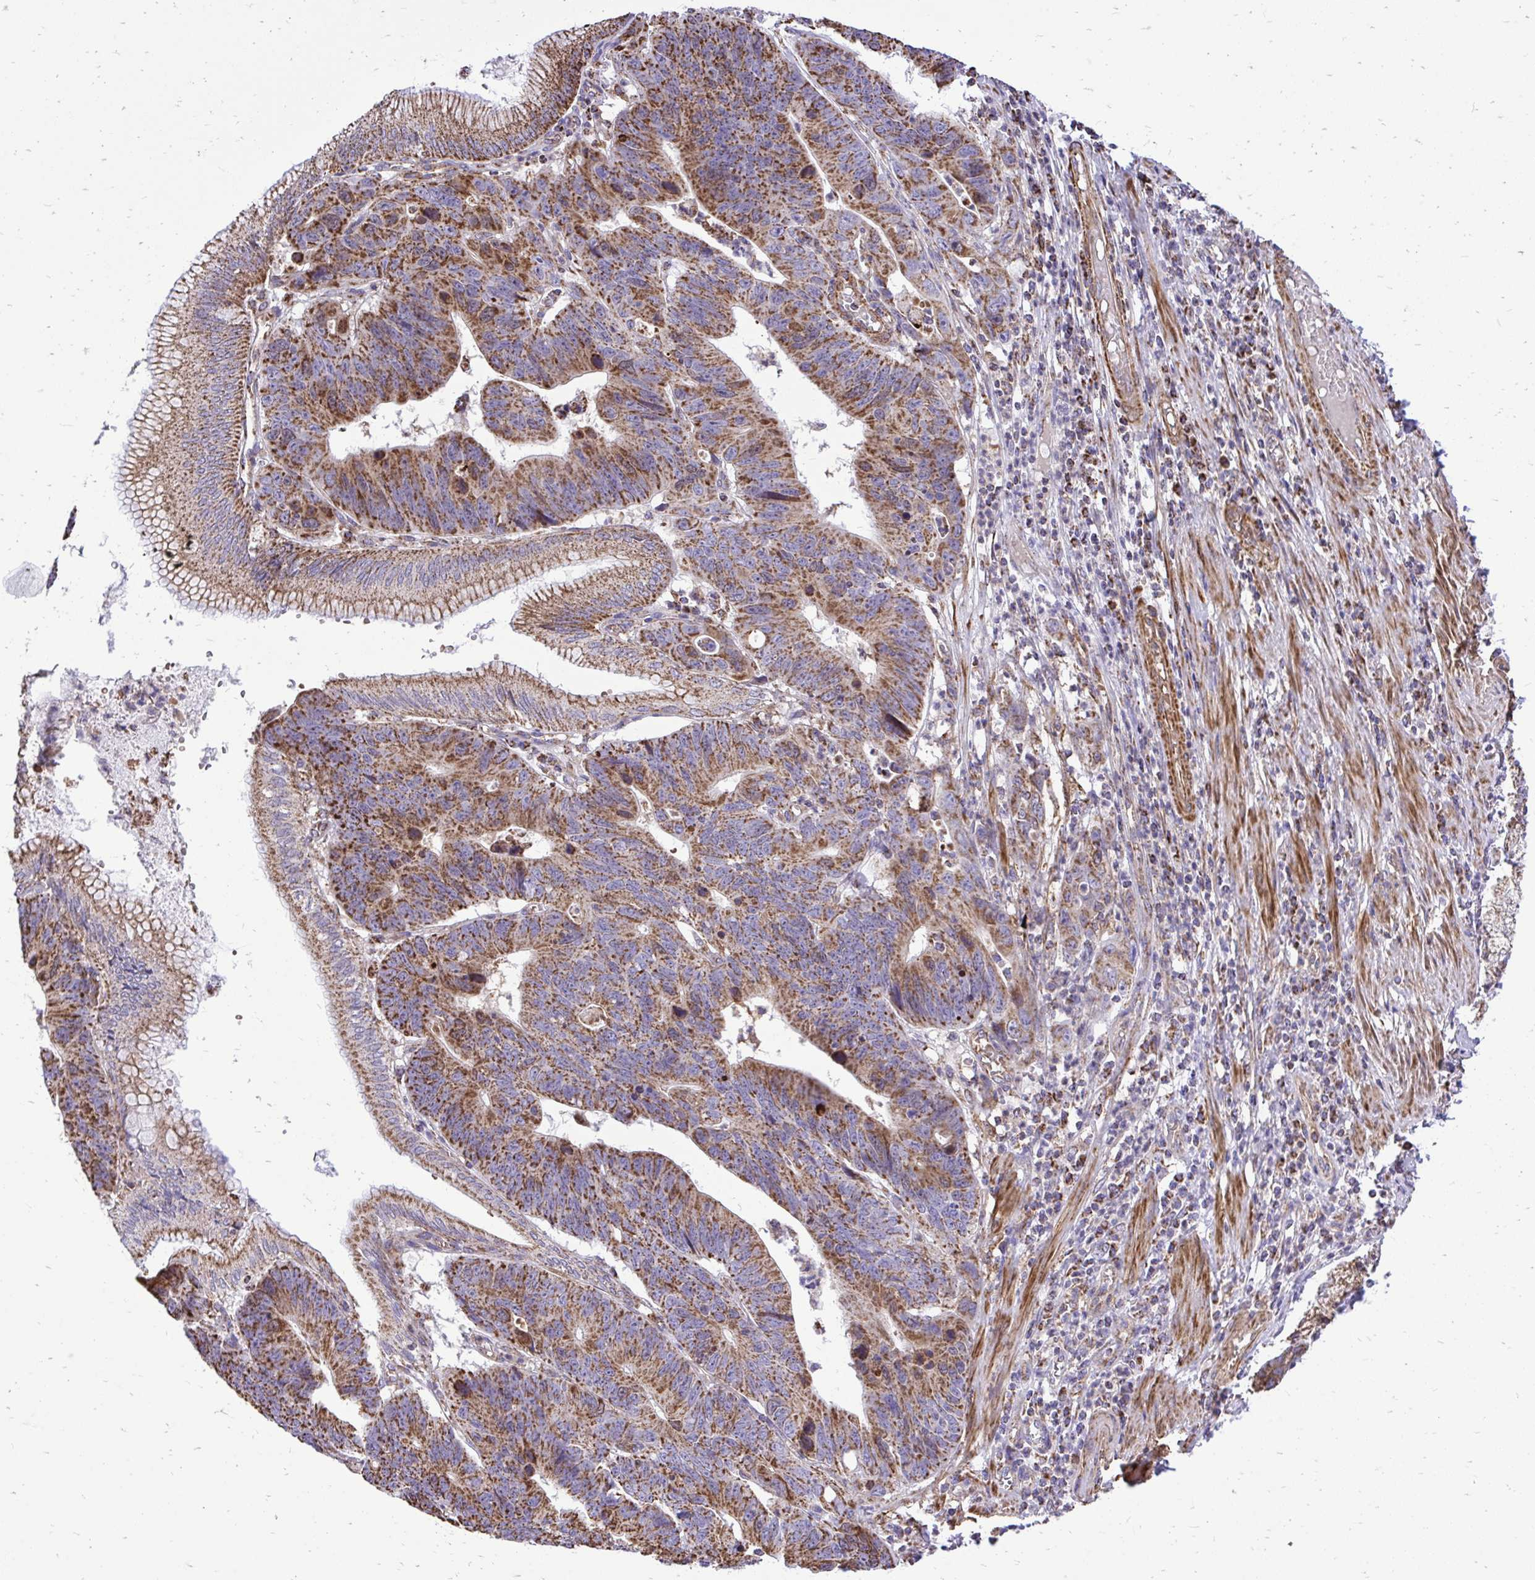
{"staining": {"intensity": "moderate", "quantity": ">75%", "location": "cytoplasmic/membranous"}, "tissue": "stomach cancer", "cell_type": "Tumor cells", "image_type": "cancer", "snomed": [{"axis": "morphology", "description": "Adenocarcinoma, NOS"}, {"axis": "topography", "description": "Stomach"}], "caption": "Adenocarcinoma (stomach) was stained to show a protein in brown. There is medium levels of moderate cytoplasmic/membranous staining in about >75% of tumor cells. (DAB IHC with brightfield microscopy, high magnification).", "gene": "UBE2C", "patient": {"sex": "male", "age": 59}}